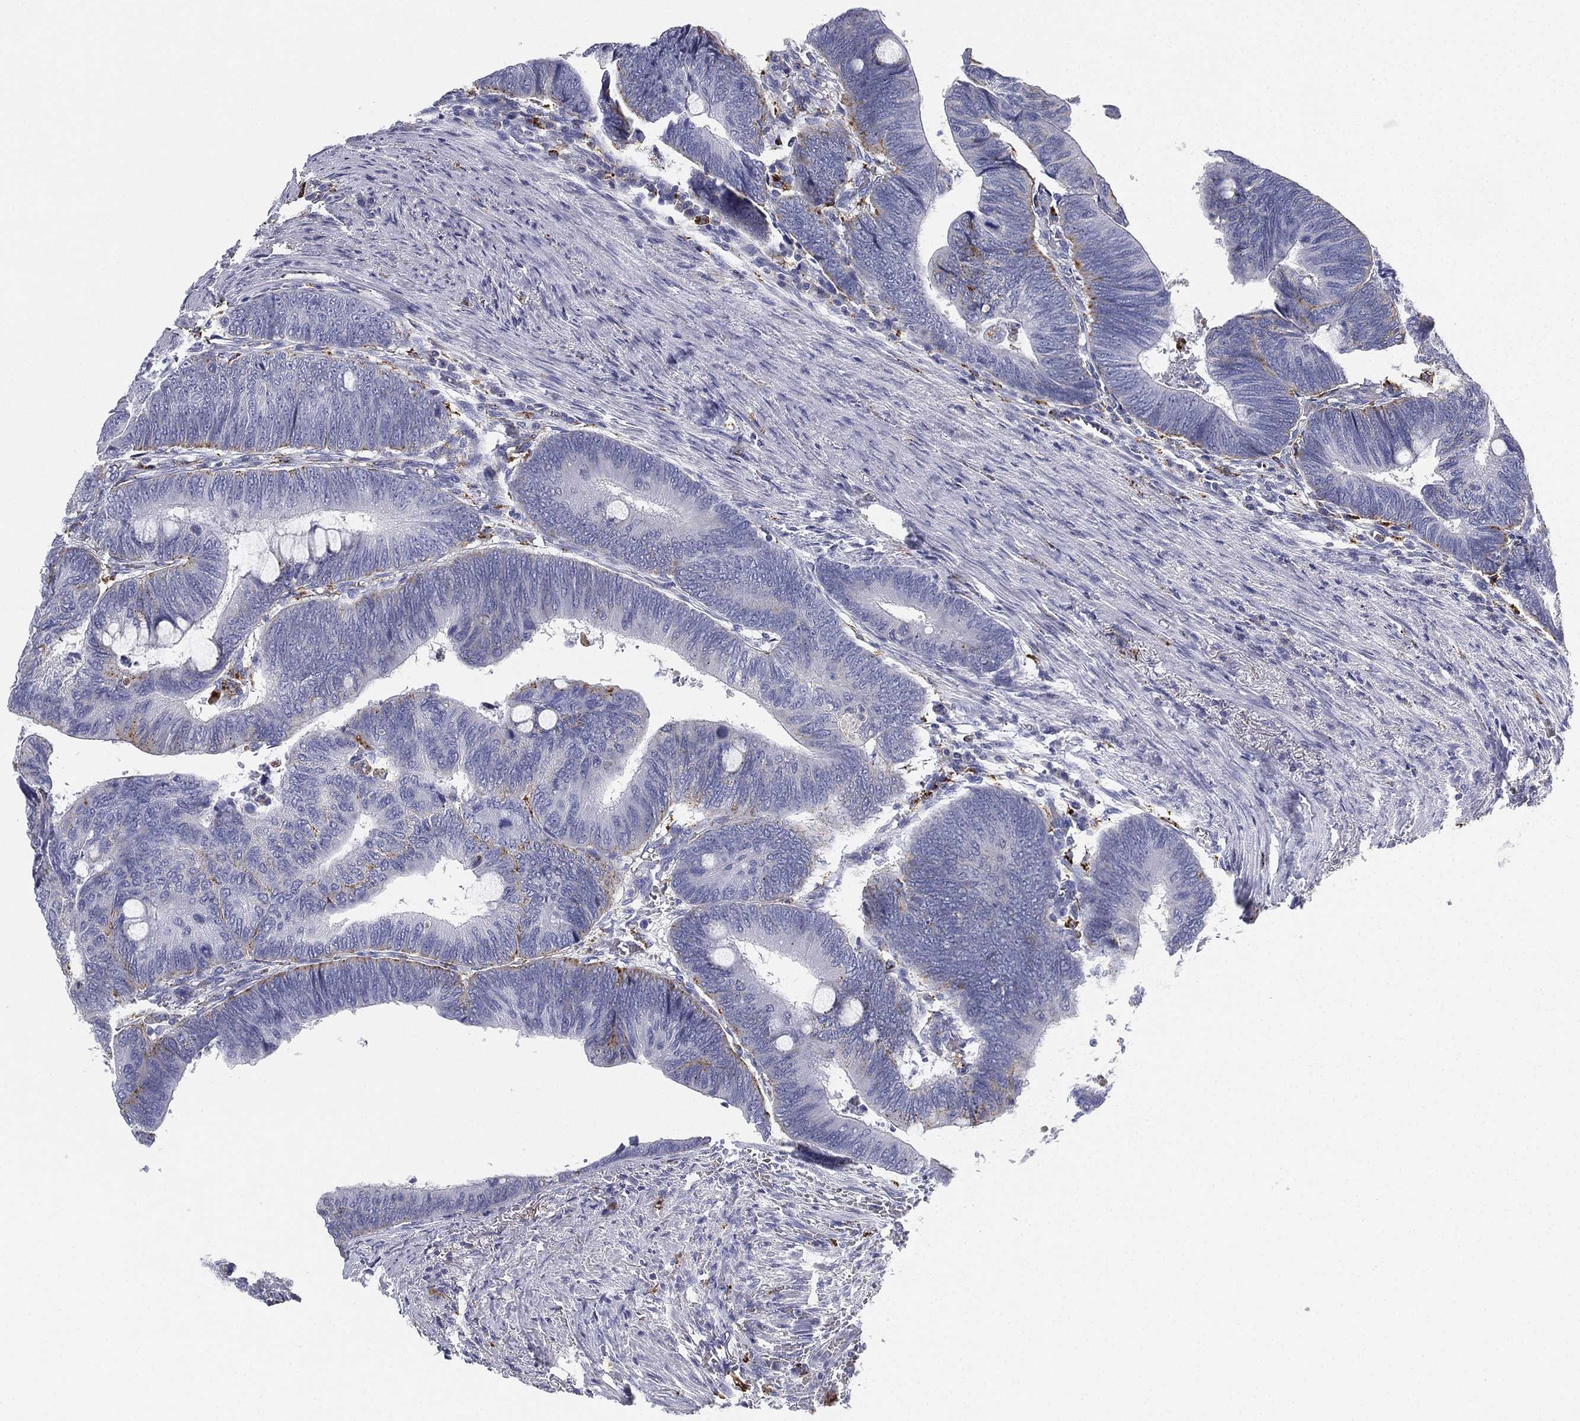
{"staining": {"intensity": "moderate", "quantity": "<25%", "location": "cytoplasmic/membranous"}, "tissue": "colorectal cancer", "cell_type": "Tumor cells", "image_type": "cancer", "snomed": [{"axis": "morphology", "description": "Normal tissue, NOS"}, {"axis": "morphology", "description": "Adenocarcinoma, NOS"}, {"axis": "topography", "description": "Rectum"}, {"axis": "topography", "description": "Peripheral nerve tissue"}], "caption": "Colorectal cancer (adenocarcinoma) stained with a brown dye reveals moderate cytoplasmic/membranous positive expression in approximately <25% of tumor cells.", "gene": "NPC2", "patient": {"sex": "male", "age": 92}}